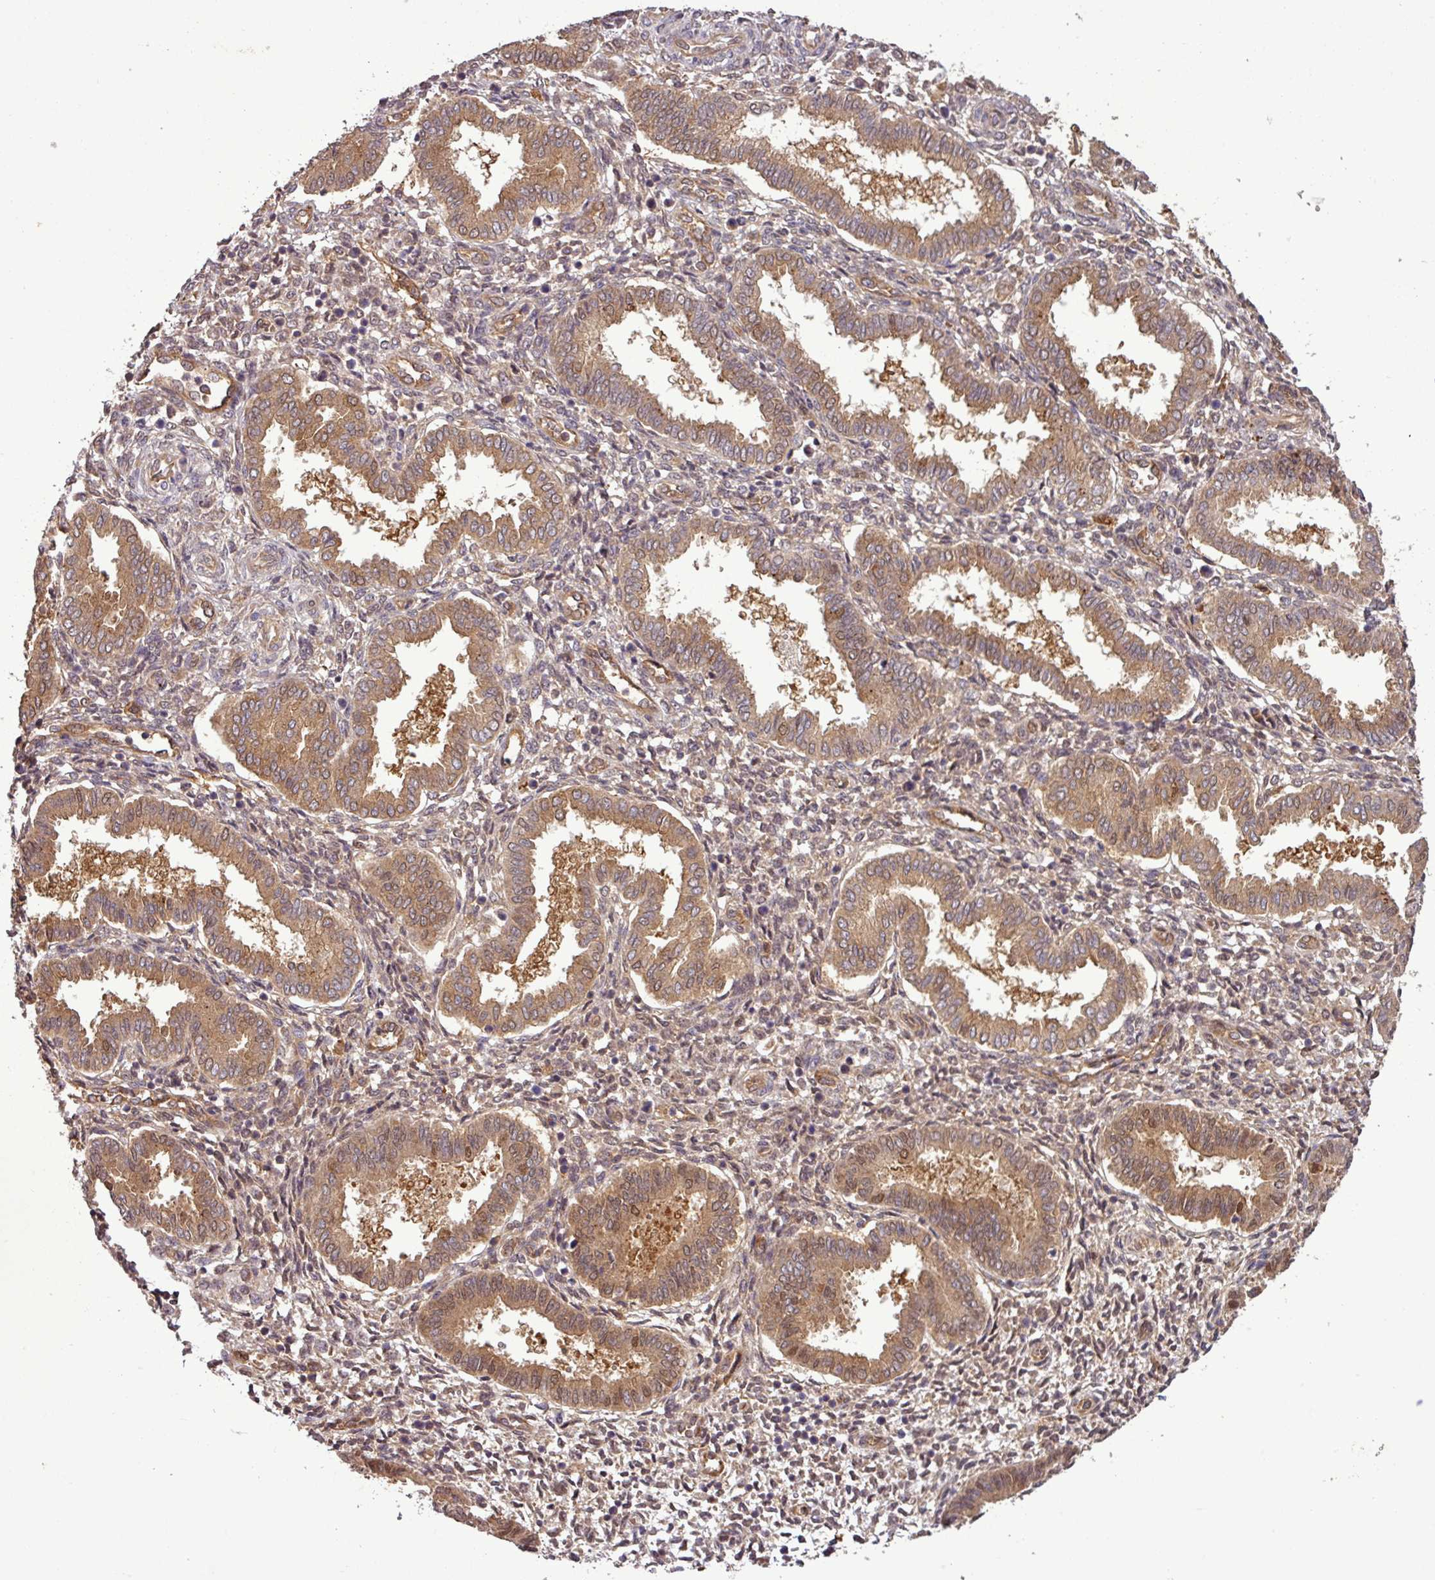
{"staining": {"intensity": "moderate", "quantity": ">75%", "location": "cytoplasmic/membranous"}, "tissue": "endometrium", "cell_type": "Cells in endometrial stroma", "image_type": "normal", "snomed": [{"axis": "morphology", "description": "Normal tissue, NOS"}, {"axis": "topography", "description": "Endometrium"}], "caption": "Immunohistochemistry (DAB (3,3'-diaminobenzidine)) staining of unremarkable human endometrium shows moderate cytoplasmic/membranous protein positivity in approximately >75% of cells in endometrial stroma. The staining was performed using DAB to visualize the protein expression in brown, while the nuclei were stained in blue with hematoxylin (Magnification: 20x).", "gene": "SIRPB2", "patient": {"sex": "female", "age": 24}}